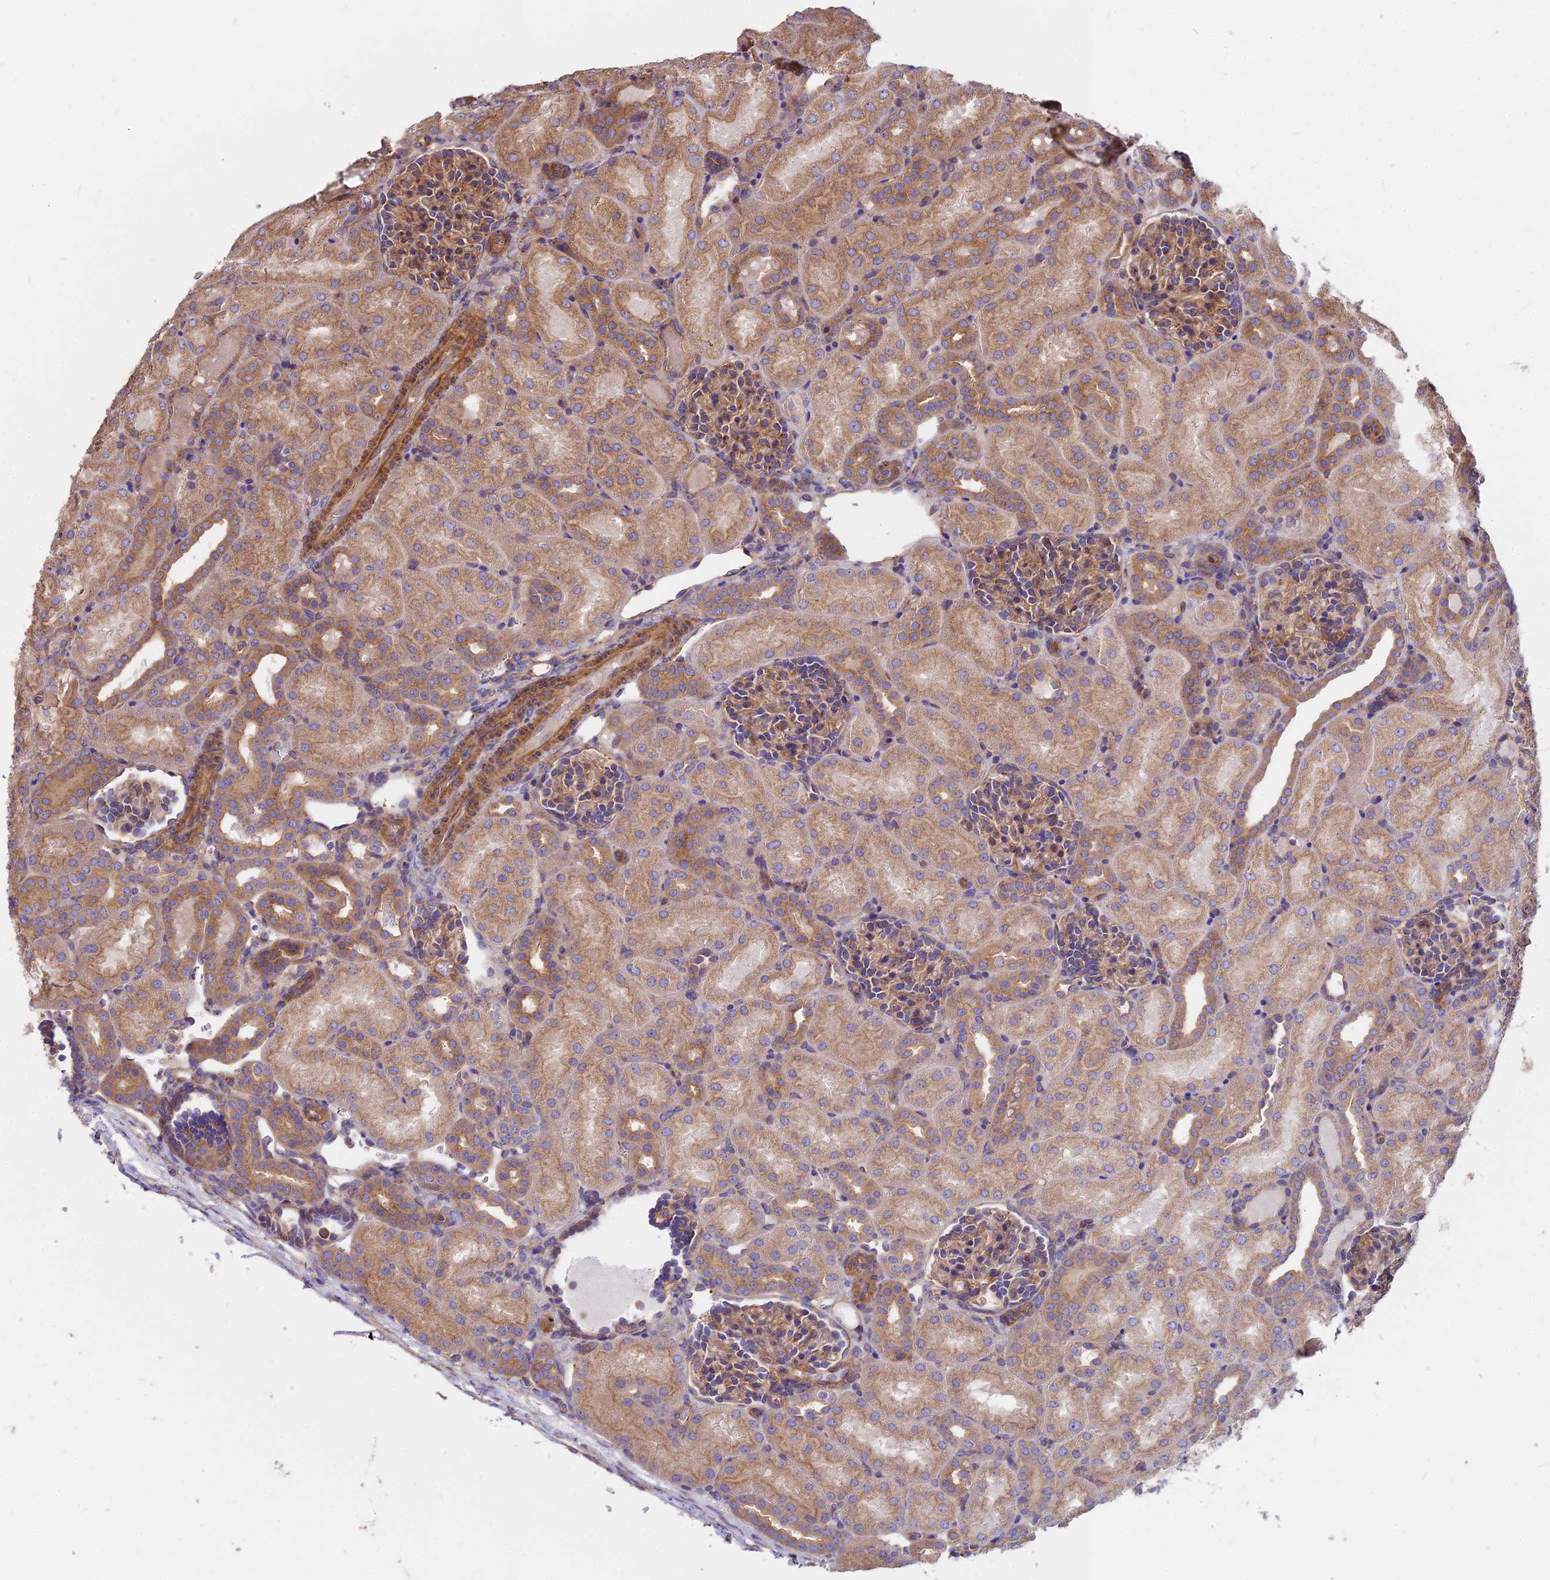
{"staining": {"intensity": "moderate", "quantity": "25%-75%", "location": "cytoplasmic/membranous"}, "tissue": "kidney", "cell_type": "Cells in glomeruli", "image_type": "normal", "snomed": [{"axis": "morphology", "description": "Normal tissue, NOS"}, {"axis": "topography", "description": "Kidney"}], "caption": "Immunohistochemistry (IHC) photomicrograph of benign kidney: human kidney stained using immunohistochemistry reveals medium levels of moderate protein expression localized specifically in the cytoplasmic/membranous of cells in glomeruli, appearing as a cytoplasmic/membranous brown color.", "gene": "DCTN3", "patient": {"sex": "male", "age": 1}}